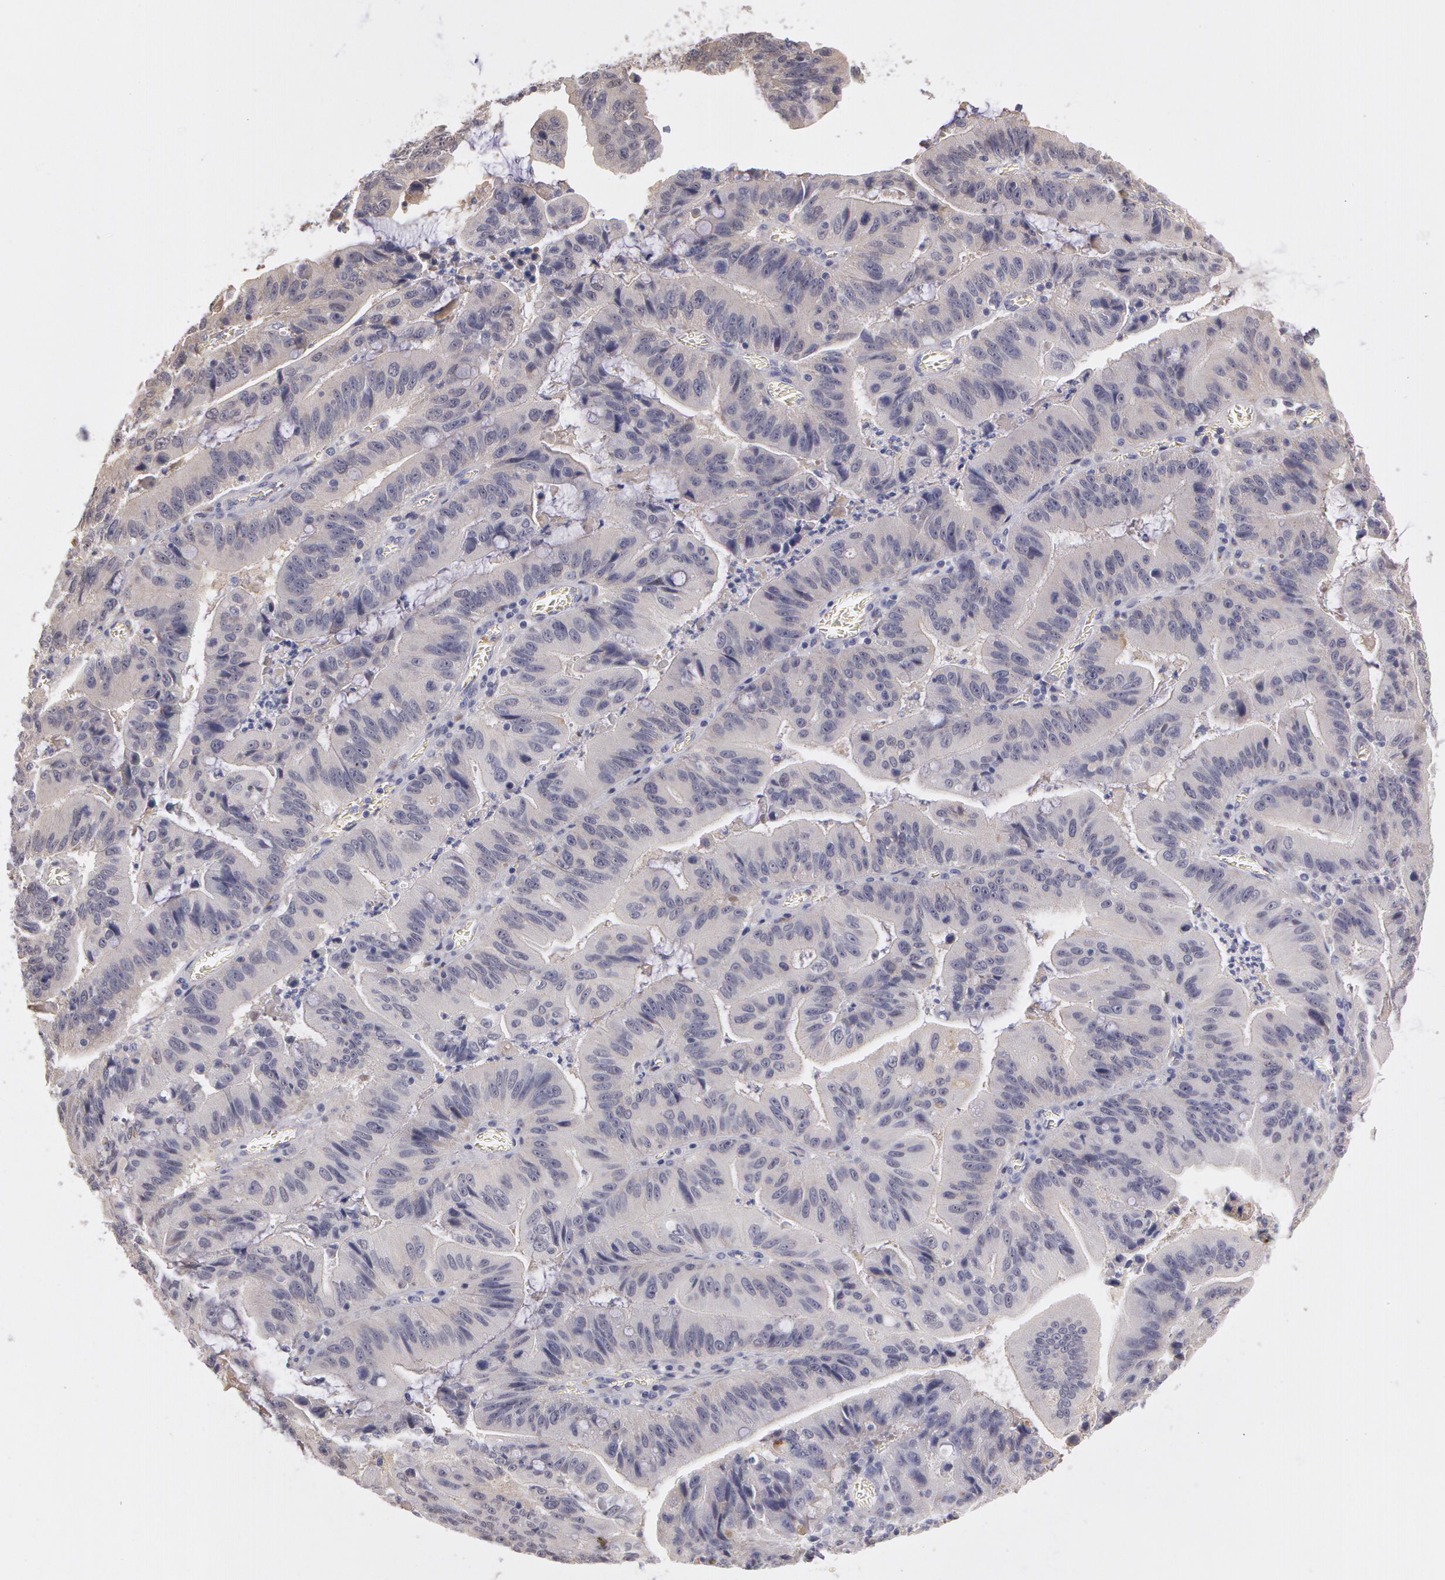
{"staining": {"intensity": "negative", "quantity": "none", "location": "none"}, "tissue": "stomach cancer", "cell_type": "Tumor cells", "image_type": "cancer", "snomed": [{"axis": "morphology", "description": "Adenocarcinoma, NOS"}, {"axis": "topography", "description": "Stomach, upper"}], "caption": "An IHC photomicrograph of stomach adenocarcinoma is shown. There is no staining in tumor cells of stomach adenocarcinoma.", "gene": "C1R", "patient": {"sex": "male", "age": 63}}